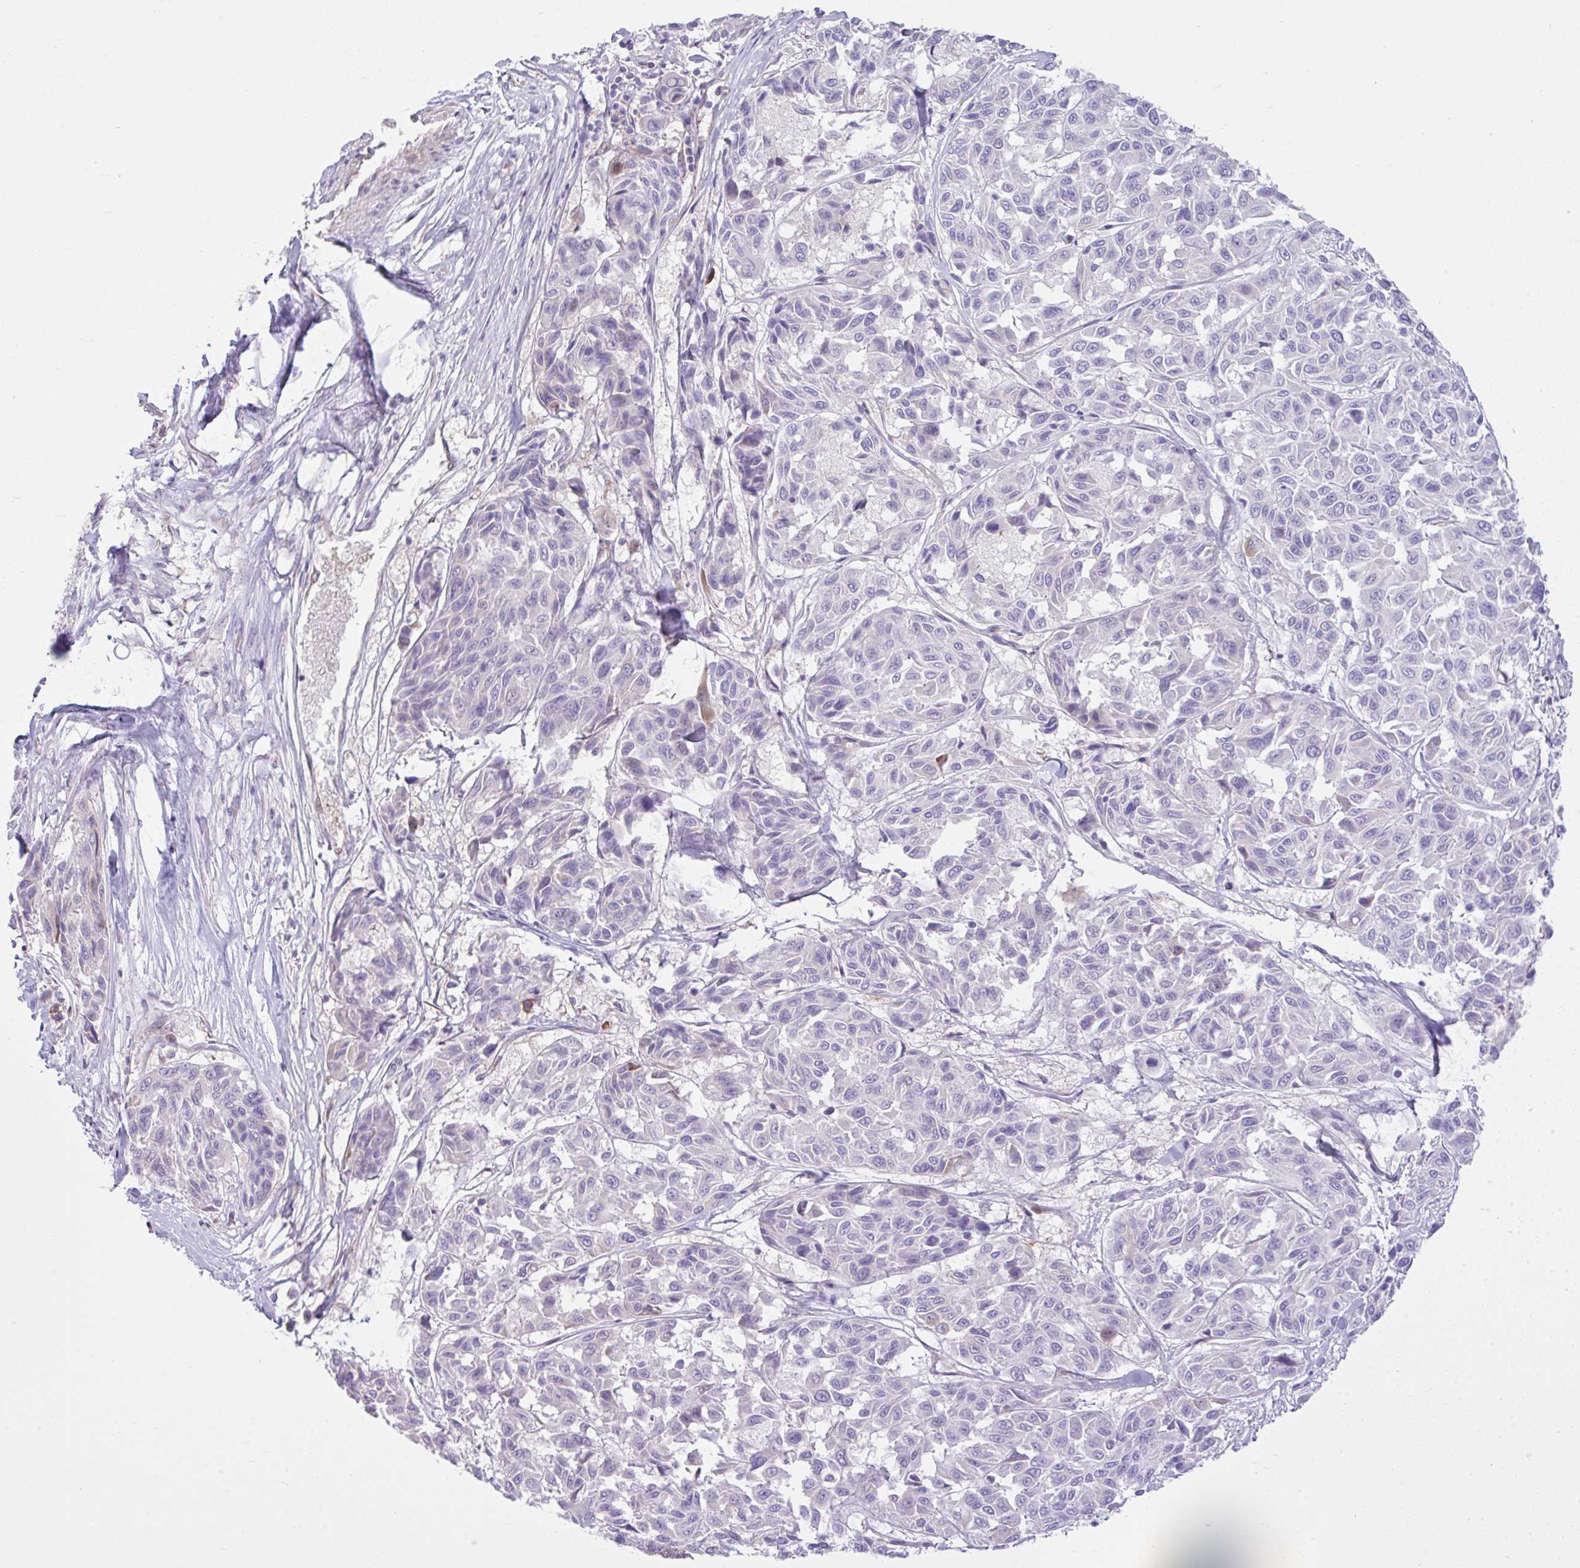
{"staining": {"intensity": "negative", "quantity": "none", "location": "none"}, "tissue": "melanoma", "cell_type": "Tumor cells", "image_type": "cancer", "snomed": [{"axis": "morphology", "description": "Malignant melanoma, NOS"}, {"axis": "topography", "description": "Skin"}], "caption": "IHC of human malignant melanoma reveals no positivity in tumor cells.", "gene": "EEF1A2", "patient": {"sex": "female", "age": 66}}